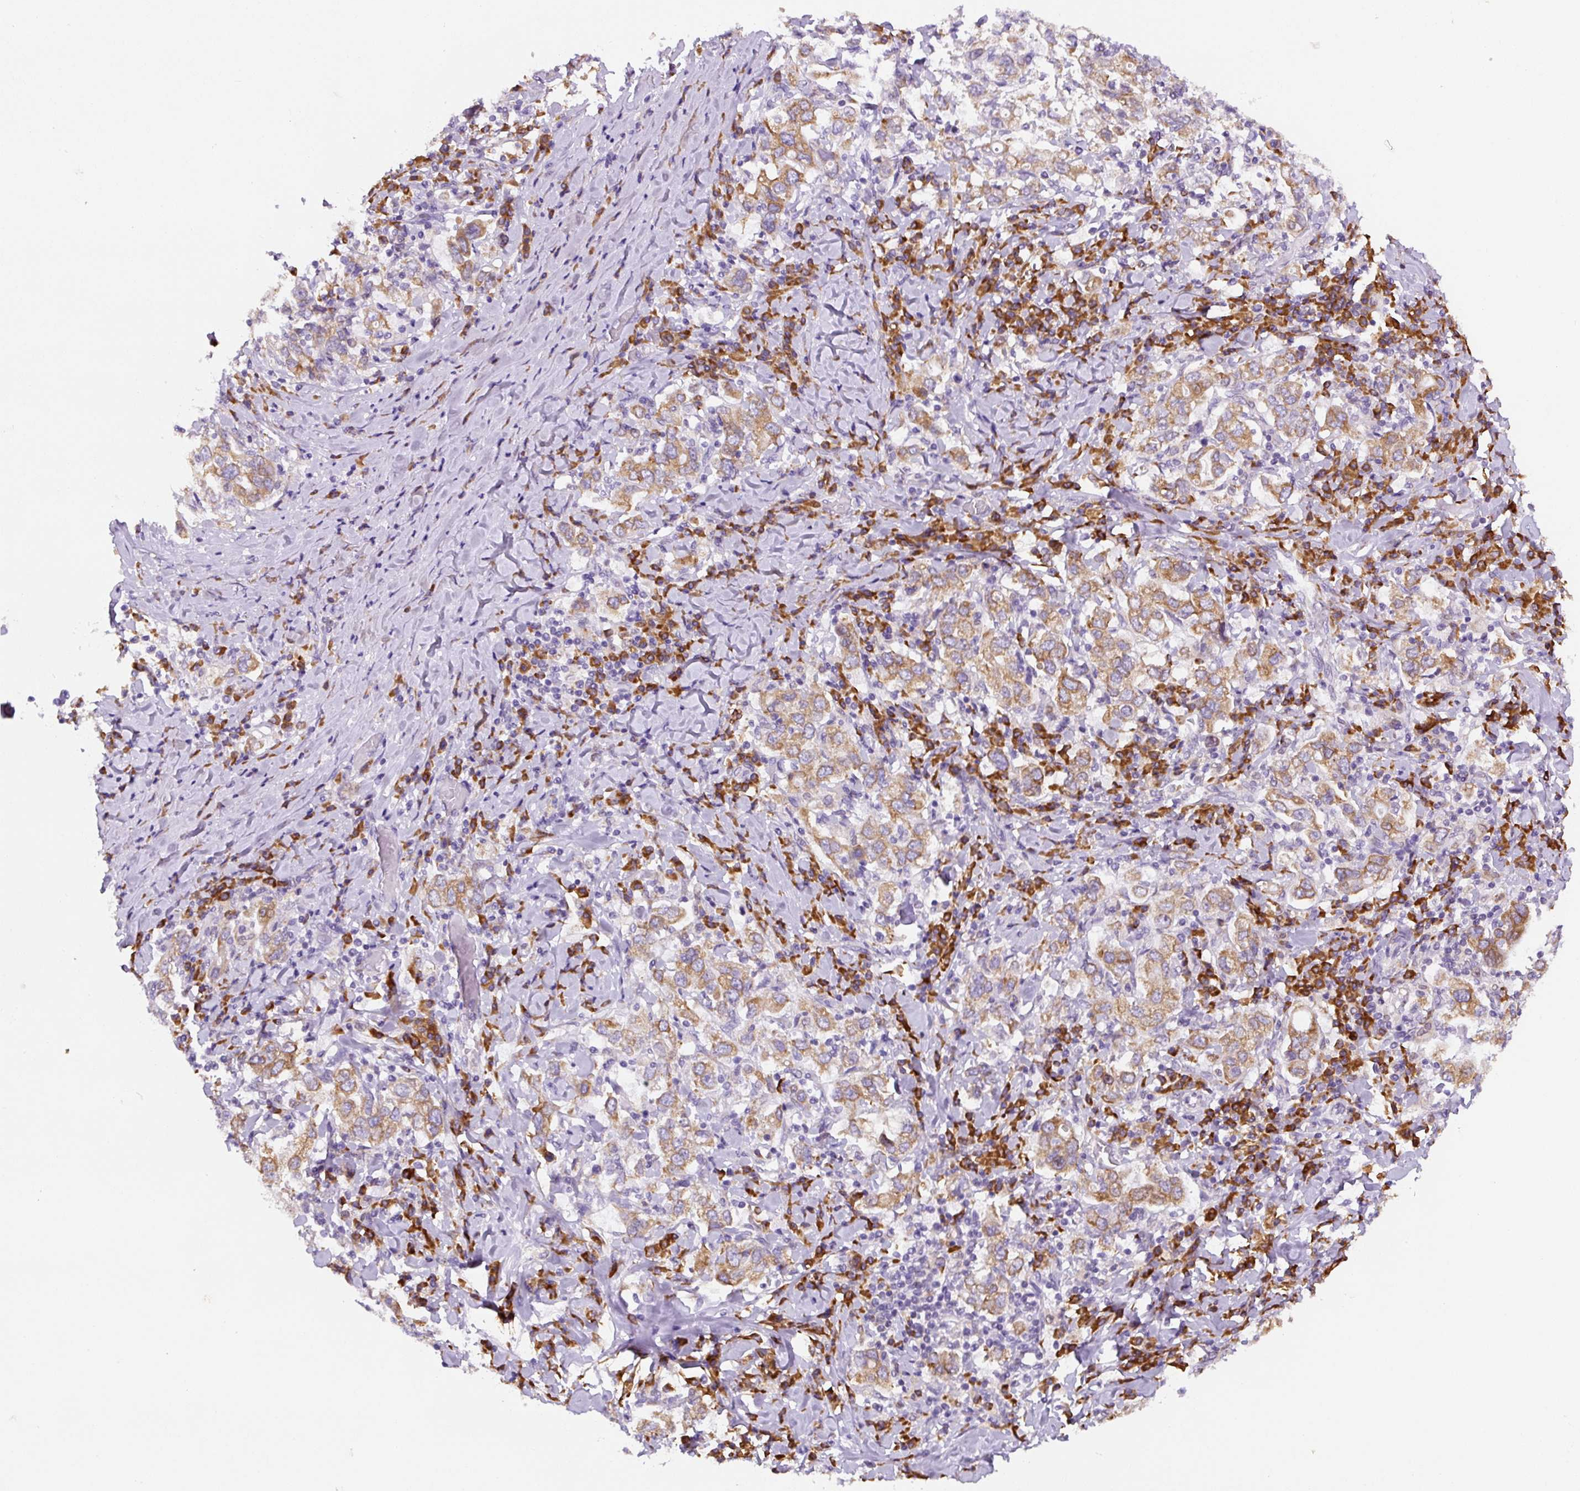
{"staining": {"intensity": "moderate", "quantity": ">75%", "location": "cytoplasmic/membranous"}, "tissue": "stomach cancer", "cell_type": "Tumor cells", "image_type": "cancer", "snomed": [{"axis": "morphology", "description": "Adenocarcinoma, NOS"}, {"axis": "topography", "description": "Stomach, upper"}], "caption": "Immunohistochemistry (DAB) staining of stomach cancer (adenocarcinoma) demonstrates moderate cytoplasmic/membranous protein staining in about >75% of tumor cells.", "gene": "DDOST", "patient": {"sex": "male", "age": 62}}